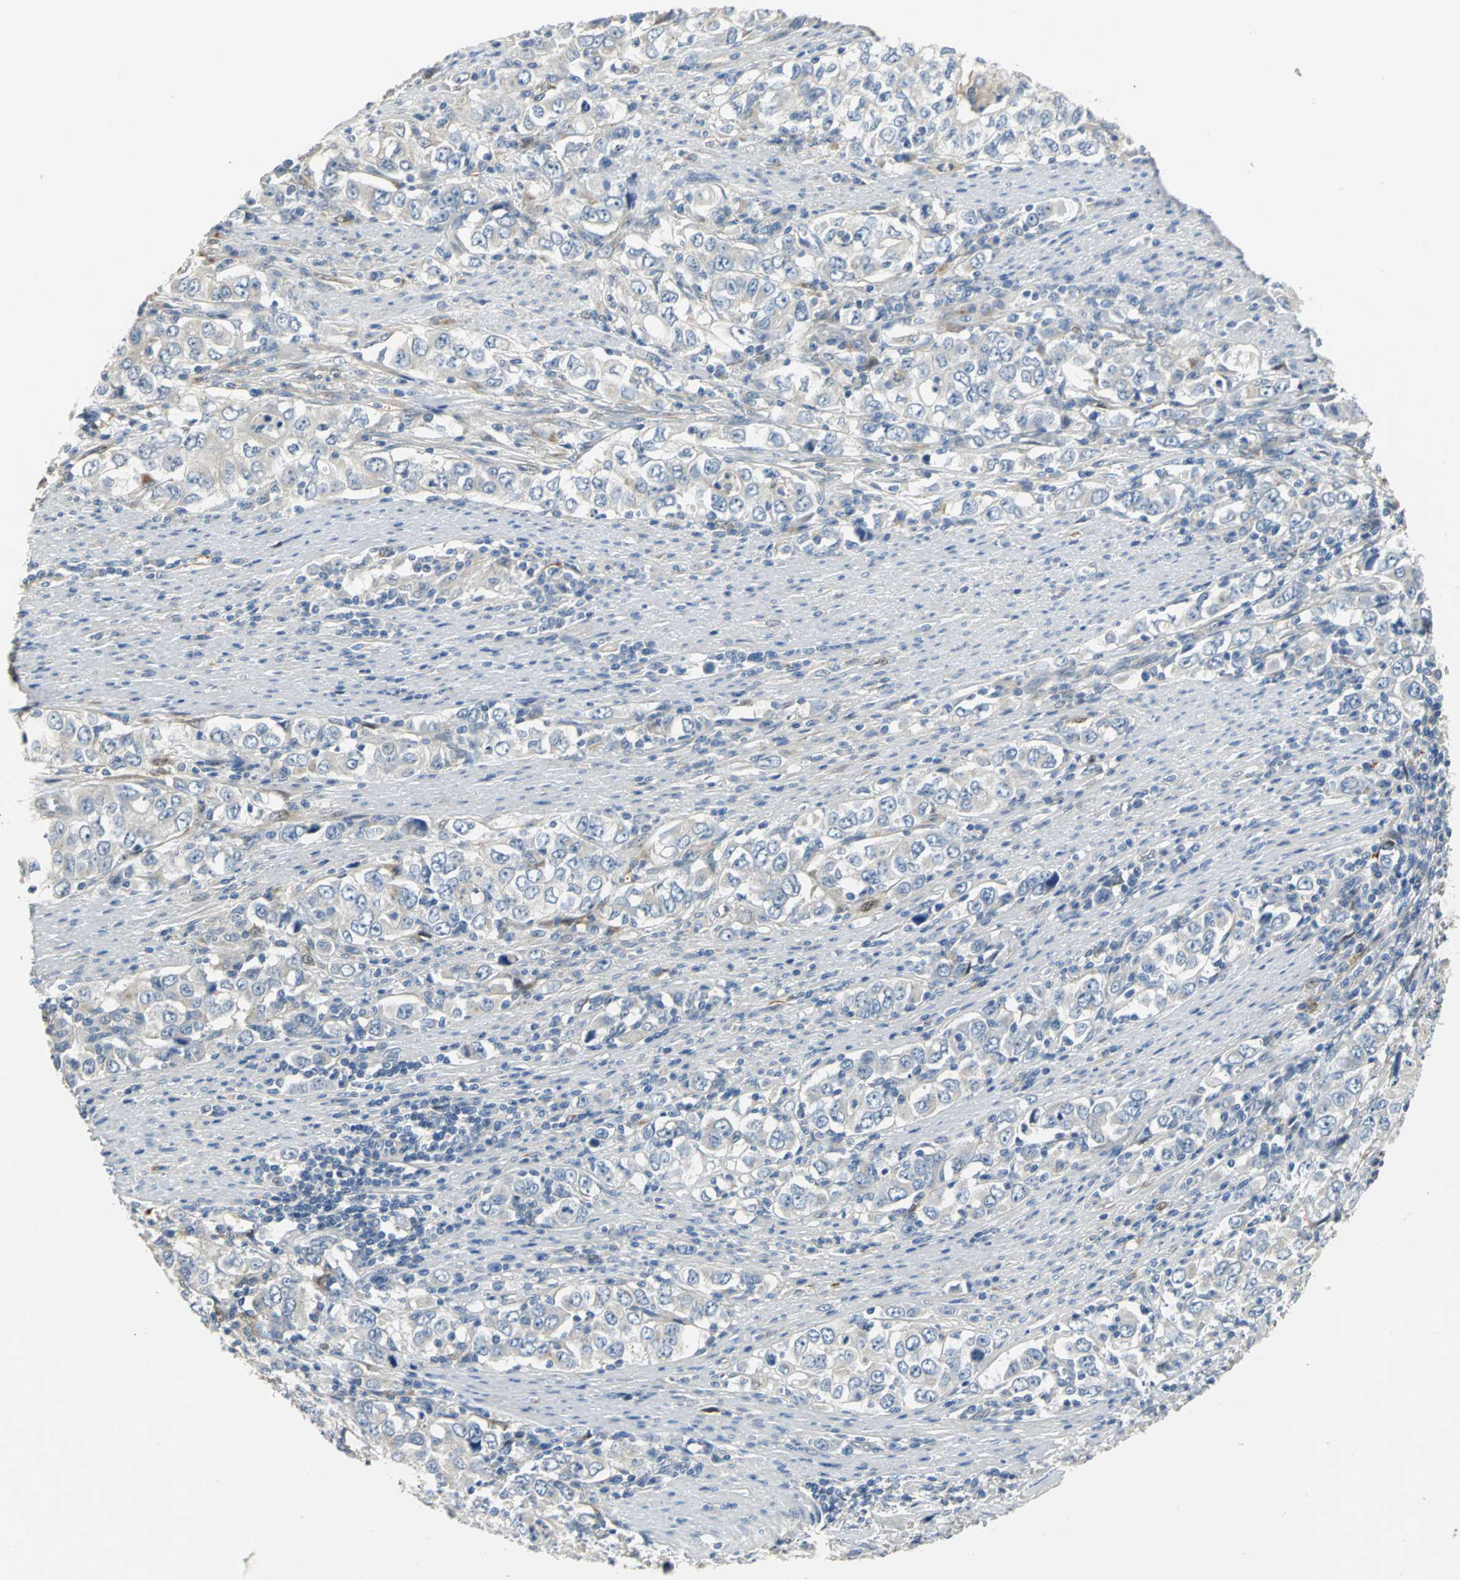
{"staining": {"intensity": "negative", "quantity": "none", "location": "none"}, "tissue": "stomach cancer", "cell_type": "Tumor cells", "image_type": "cancer", "snomed": [{"axis": "morphology", "description": "Adenocarcinoma, NOS"}, {"axis": "topography", "description": "Stomach, lower"}], "caption": "This is an immunohistochemistry (IHC) photomicrograph of human stomach cancer. There is no positivity in tumor cells.", "gene": "IL17RB", "patient": {"sex": "female", "age": 72}}